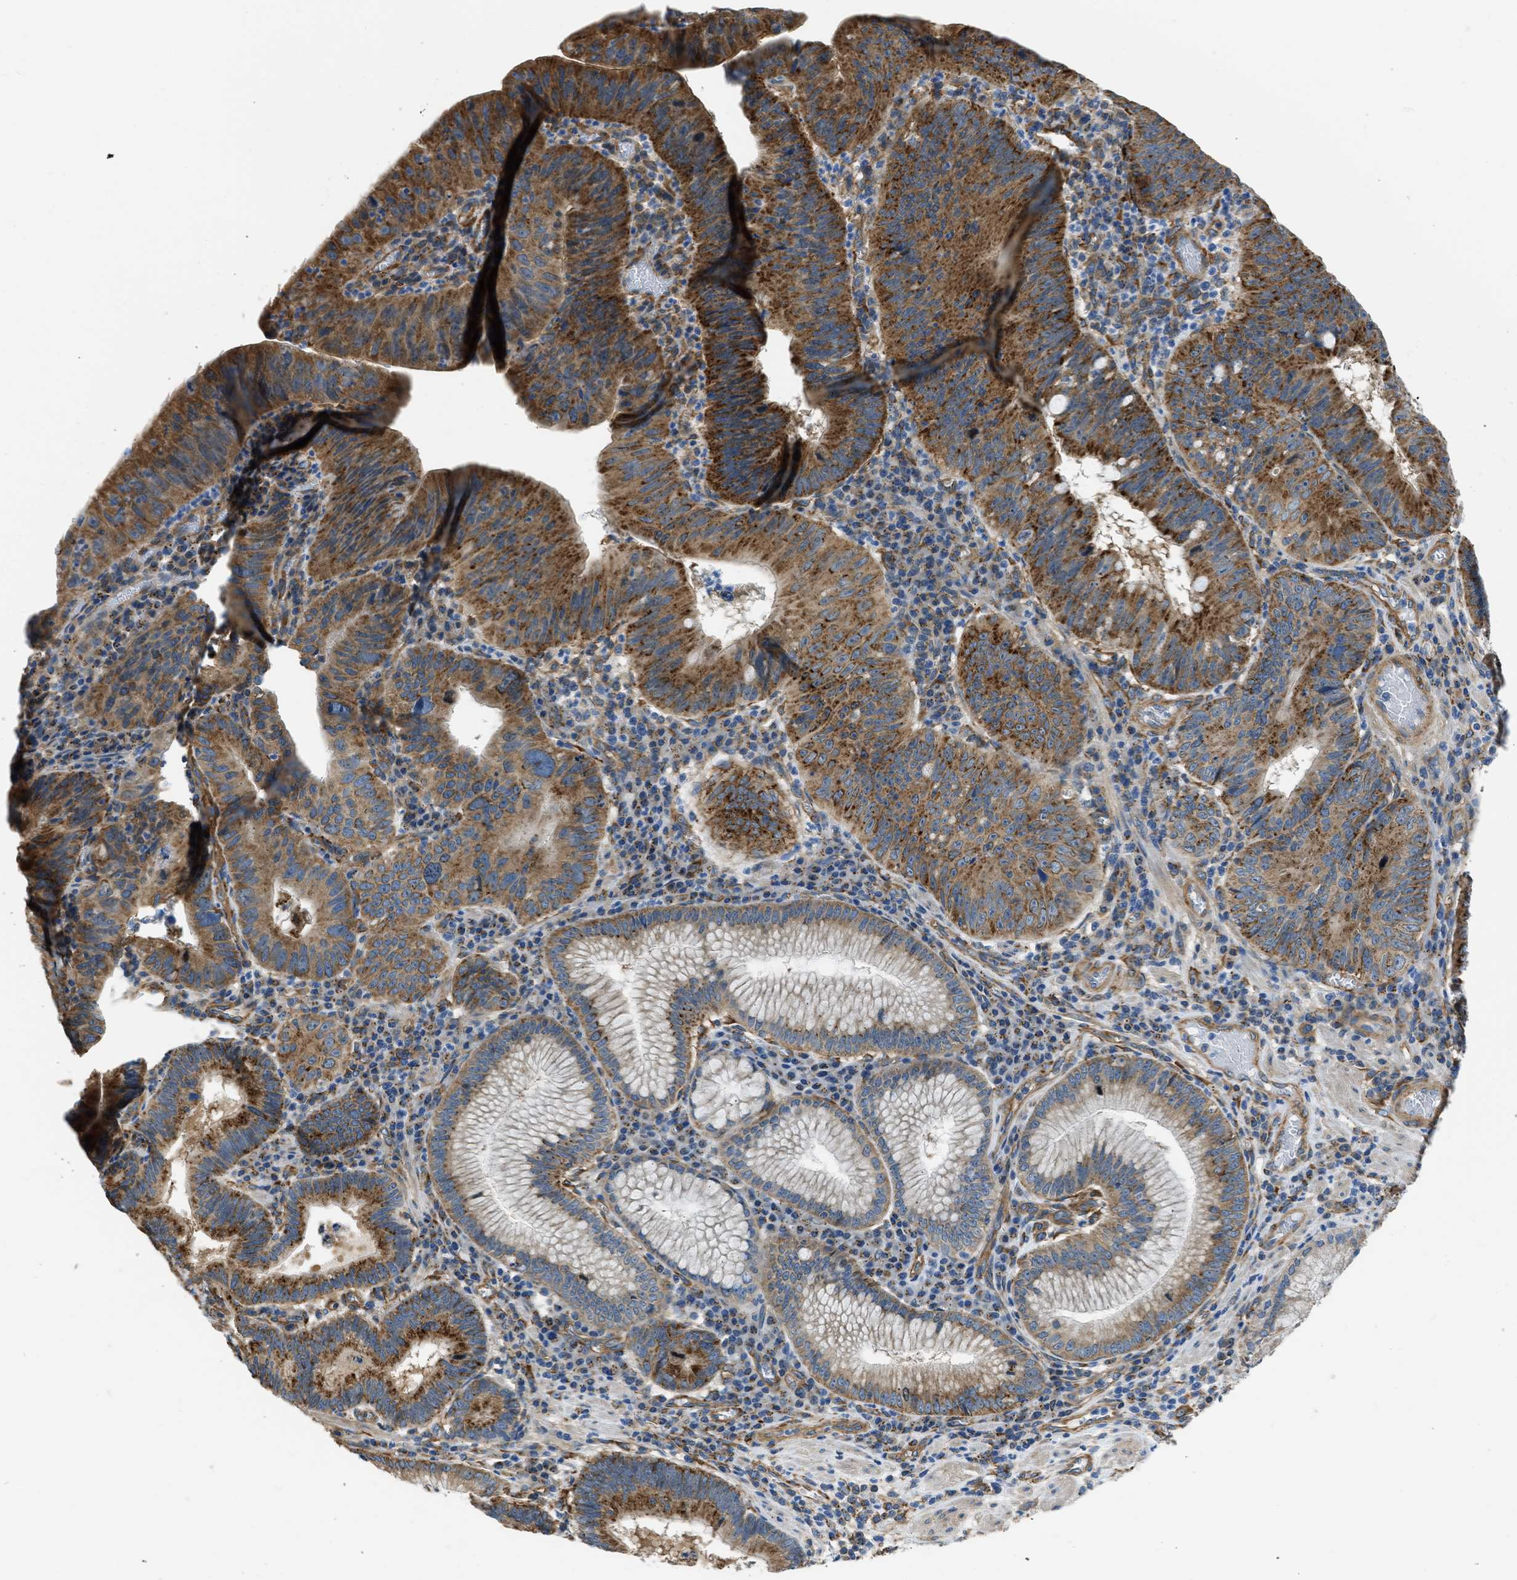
{"staining": {"intensity": "moderate", "quantity": ">75%", "location": "cytoplasmic/membranous"}, "tissue": "stomach cancer", "cell_type": "Tumor cells", "image_type": "cancer", "snomed": [{"axis": "morphology", "description": "Adenocarcinoma, NOS"}, {"axis": "topography", "description": "Stomach"}], "caption": "Immunohistochemistry (IHC) of stomach cancer (adenocarcinoma) demonstrates medium levels of moderate cytoplasmic/membranous positivity in approximately >75% of tumor cells.", "gene": "SEPTIN2", "patient": {"sex": "male", "age": 59}}